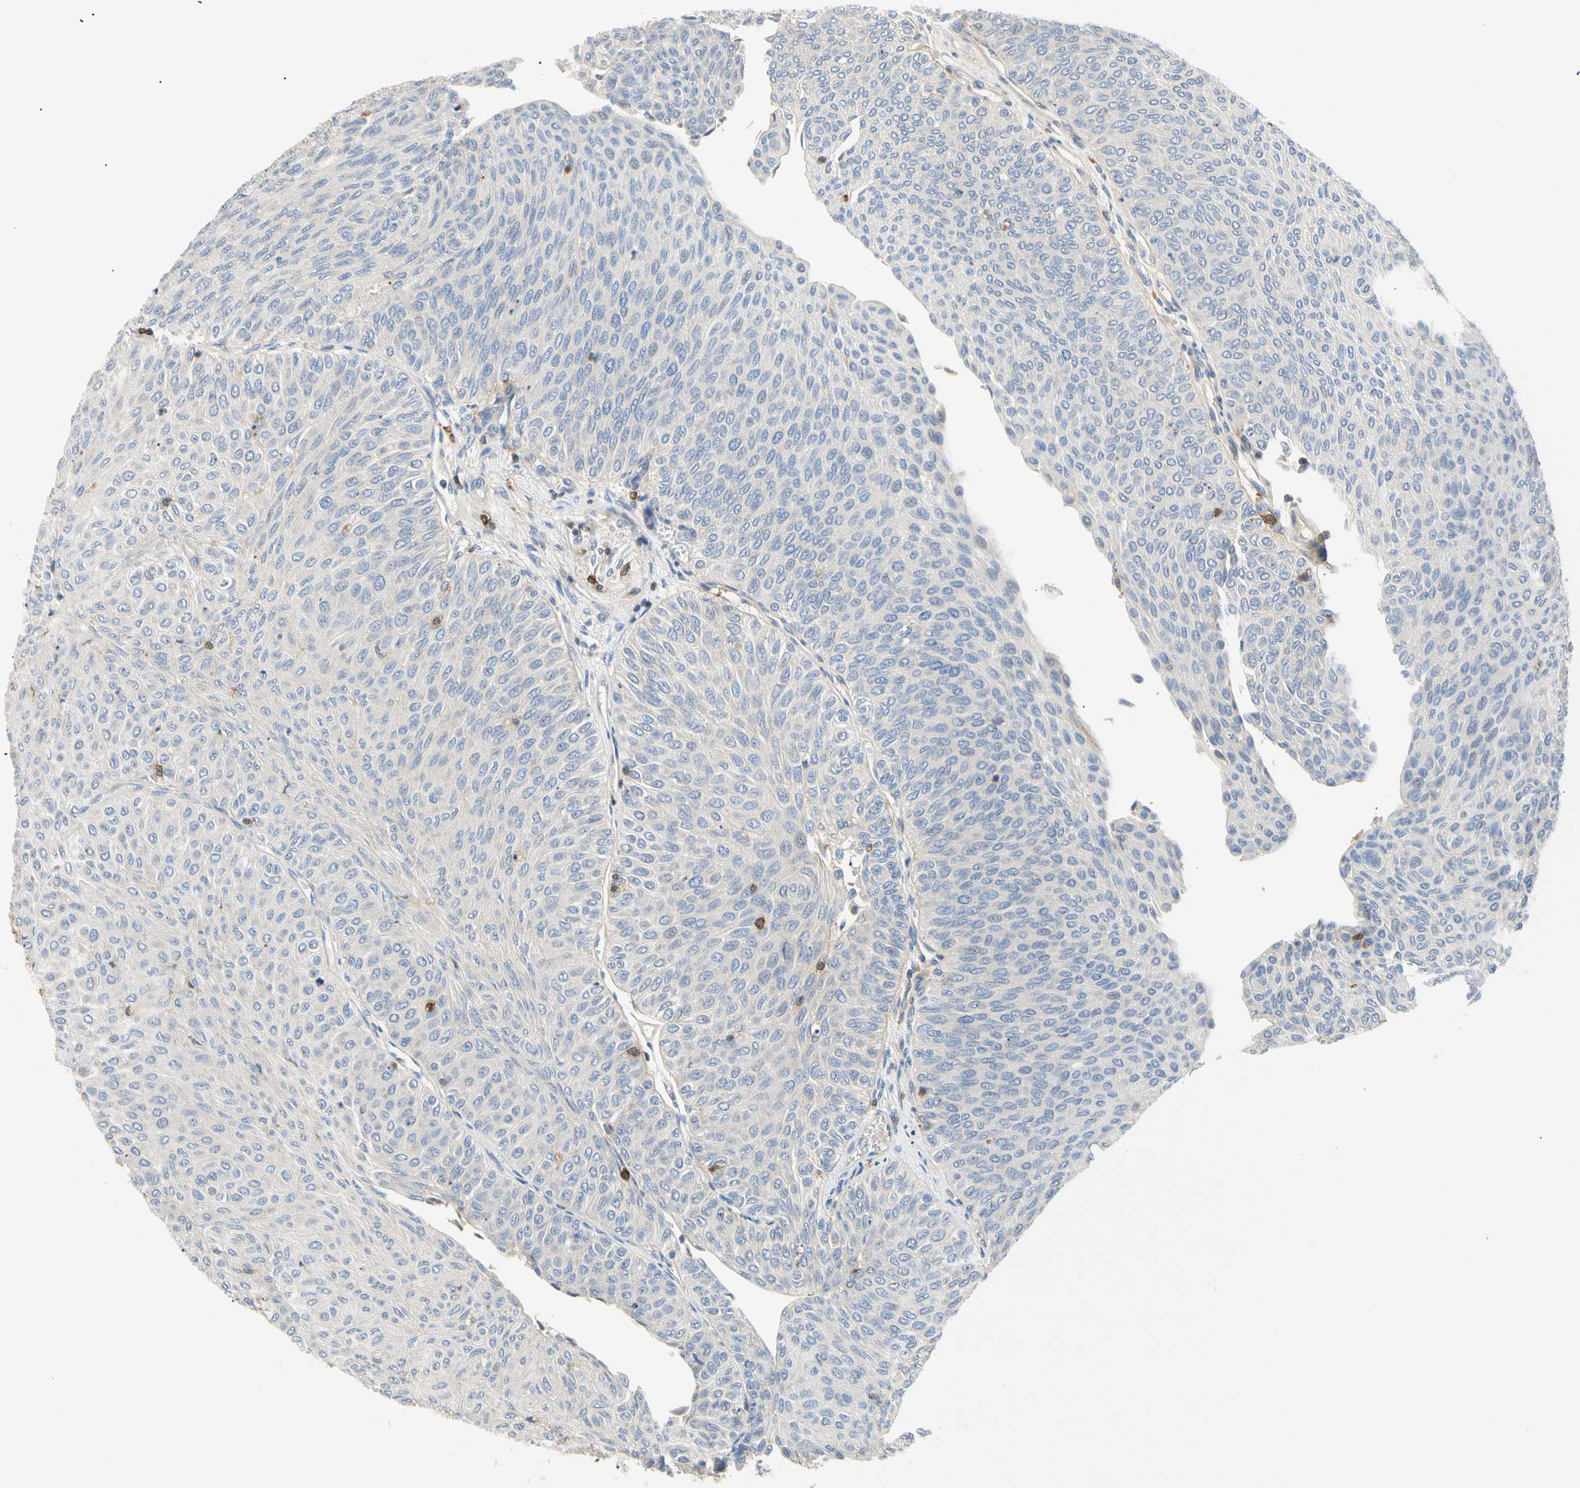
{"staining": {"intensity": "negative", "quantity": "none", "location": "none"}, "tissue": "urothelial cancer", "cell_type": "Tumor cells", "image_type": "cancer", "snomed": [{"axis": "morphology", "description": "Urothelial carcinoma, Low grade"}, {"axis": "topography", "description": "Urinary bladder"}], "caption": "IHC of urothelial cancer demonstrates no positivity in tumor cells.", "gene": "TNFRSF18", "patient": {"sex": "male", "age": 78}}